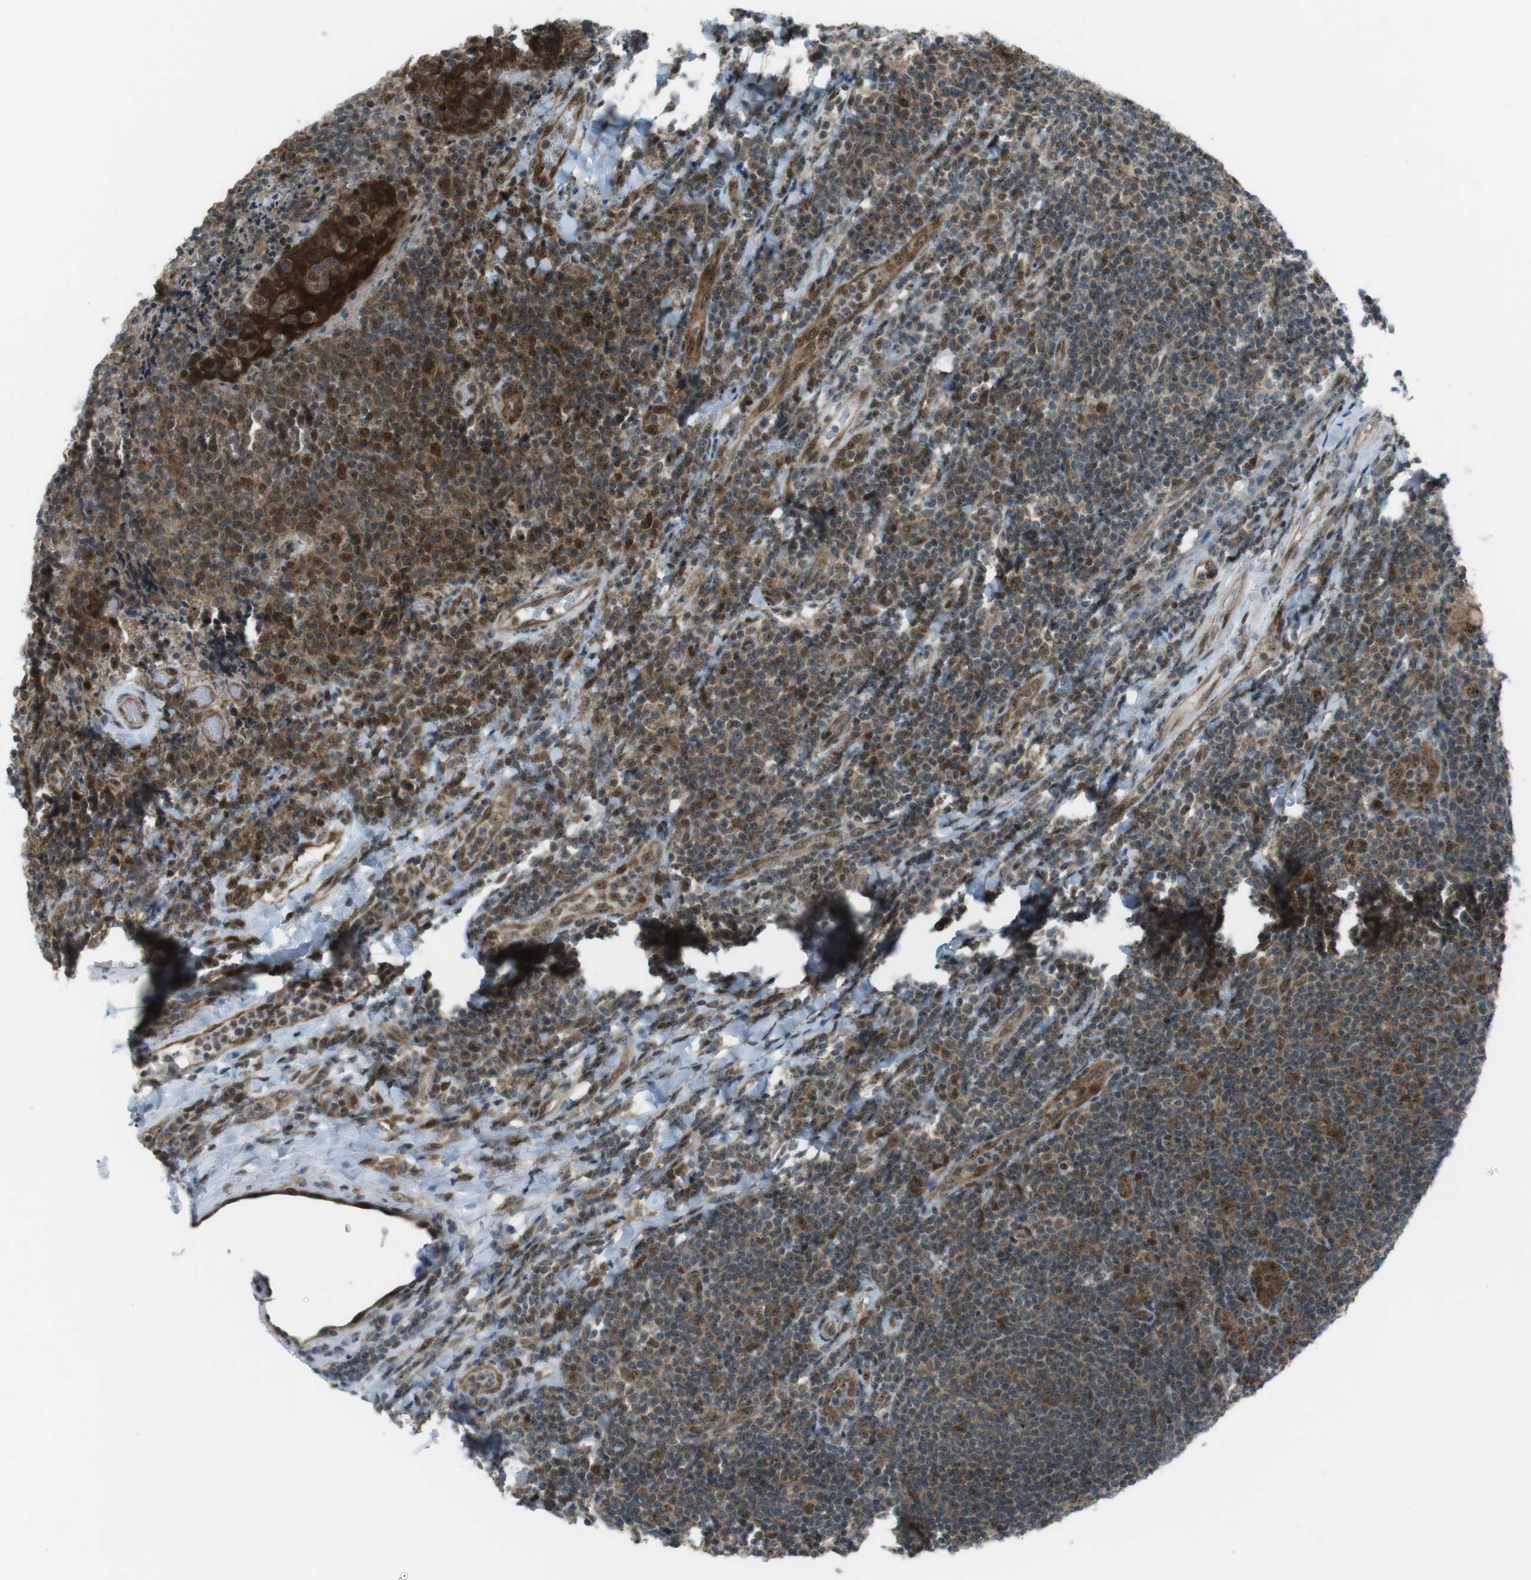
{"staining": {"intensity": "moderate", "quantity": ">75%", "location": "cytoplasmic/membranous,nuclear"}, "tissue": "tonsil", "cell_type": "Germinal center cells", "image_type": "normal", "snomed": [{"axis": "morphology", "description": "Normal tissue, NOS"}, {"axis": "topography", "description": "Tonsil"}], "caption": "Immunohistochemical staining of unremarkable human tonsil demonstrates >75% levels of moderate cytoplasmic/membranous,nuclear protein staining in approximately >75% of germinal center cells.", "gene": "CSNK1D", "patient": {"sex": "male", "age": 17}}